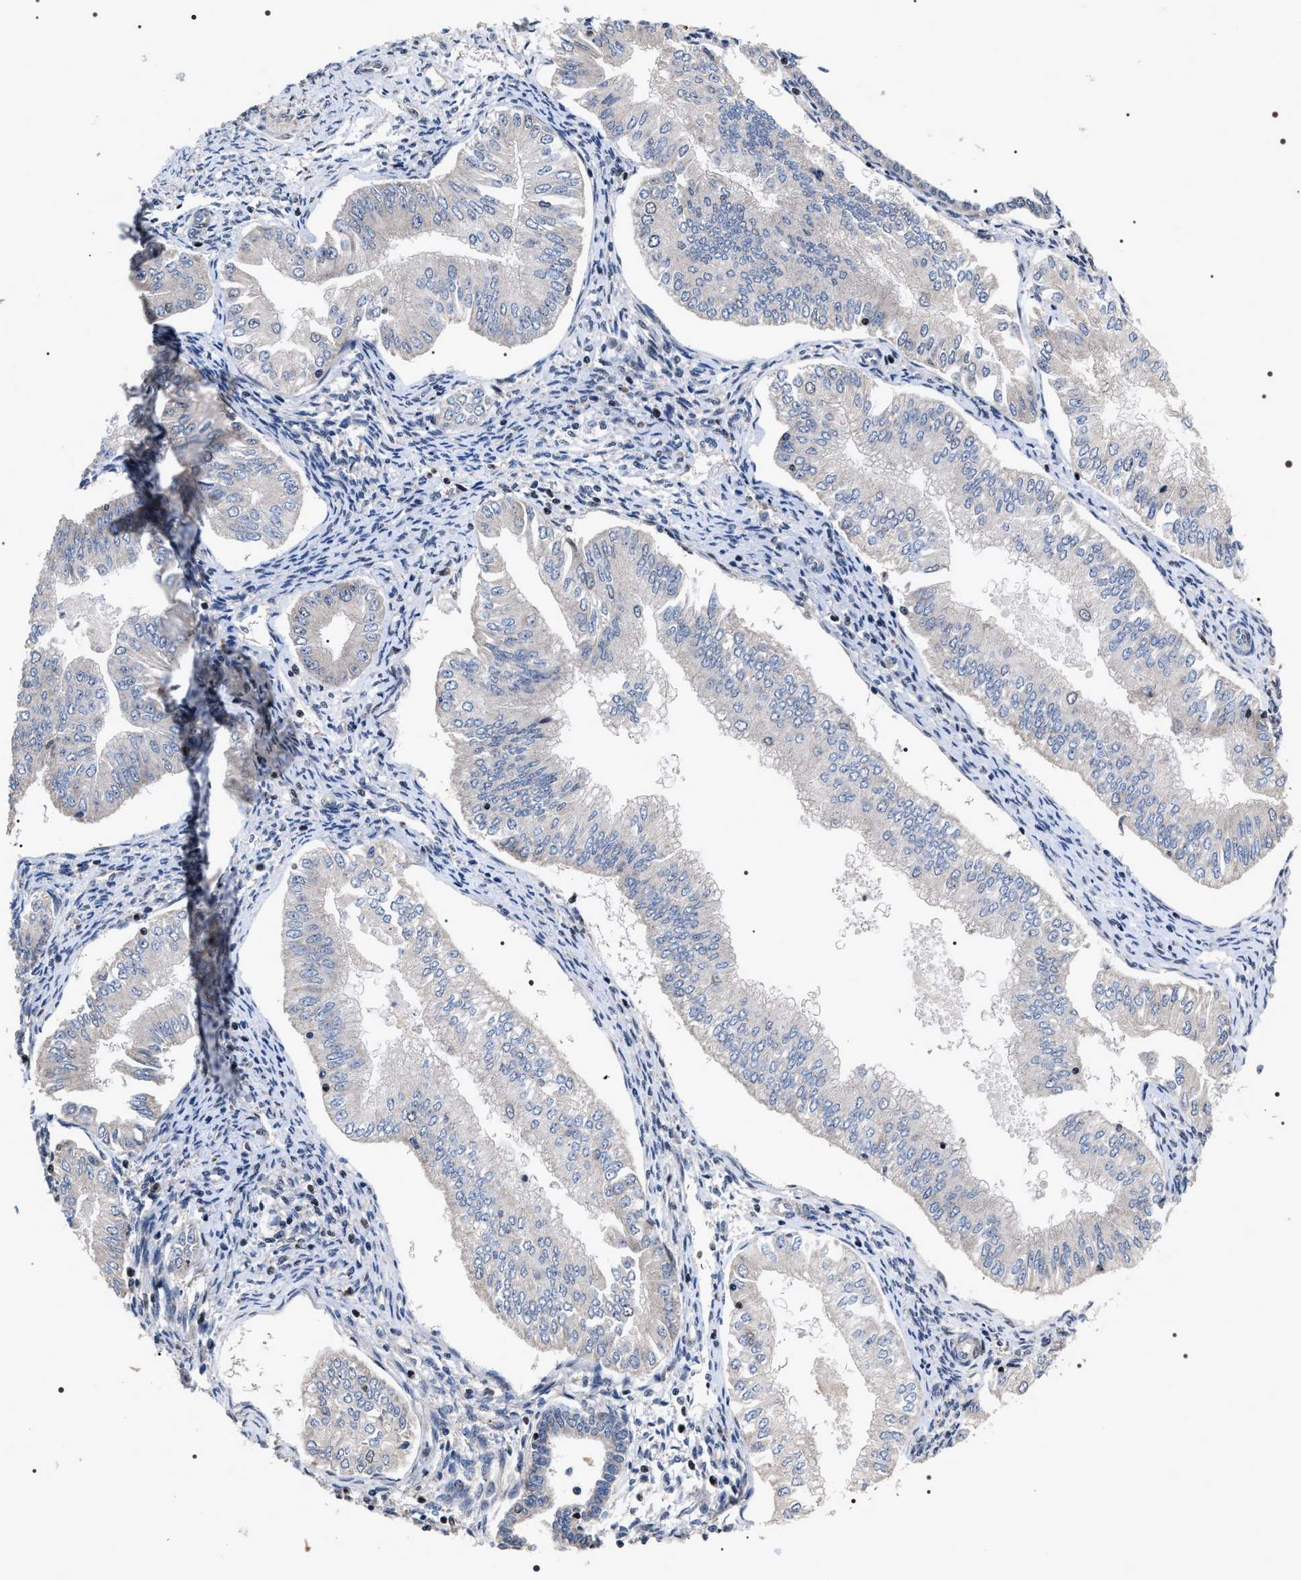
{"staining": {"intensity": "negative", "quantity": "none", "location": "none"}, "tissue": "endometrial cancer", "cell_type": "Tumor cells", "image_type": "cancer", "snomed": [{"axis": "morphology", "description": "Normal tissue, NOS"}, {"axis": "morphology", "description": "Adenocarcinoma, NOS"}, {"axis": "topography", "description": "Endometrium"}], "caption": "Tumor cells show no significant protein staining in endometrial adenocarcinoma.", "gene": "RRP1B", "patient": {"sex": "female", "age": 53}}